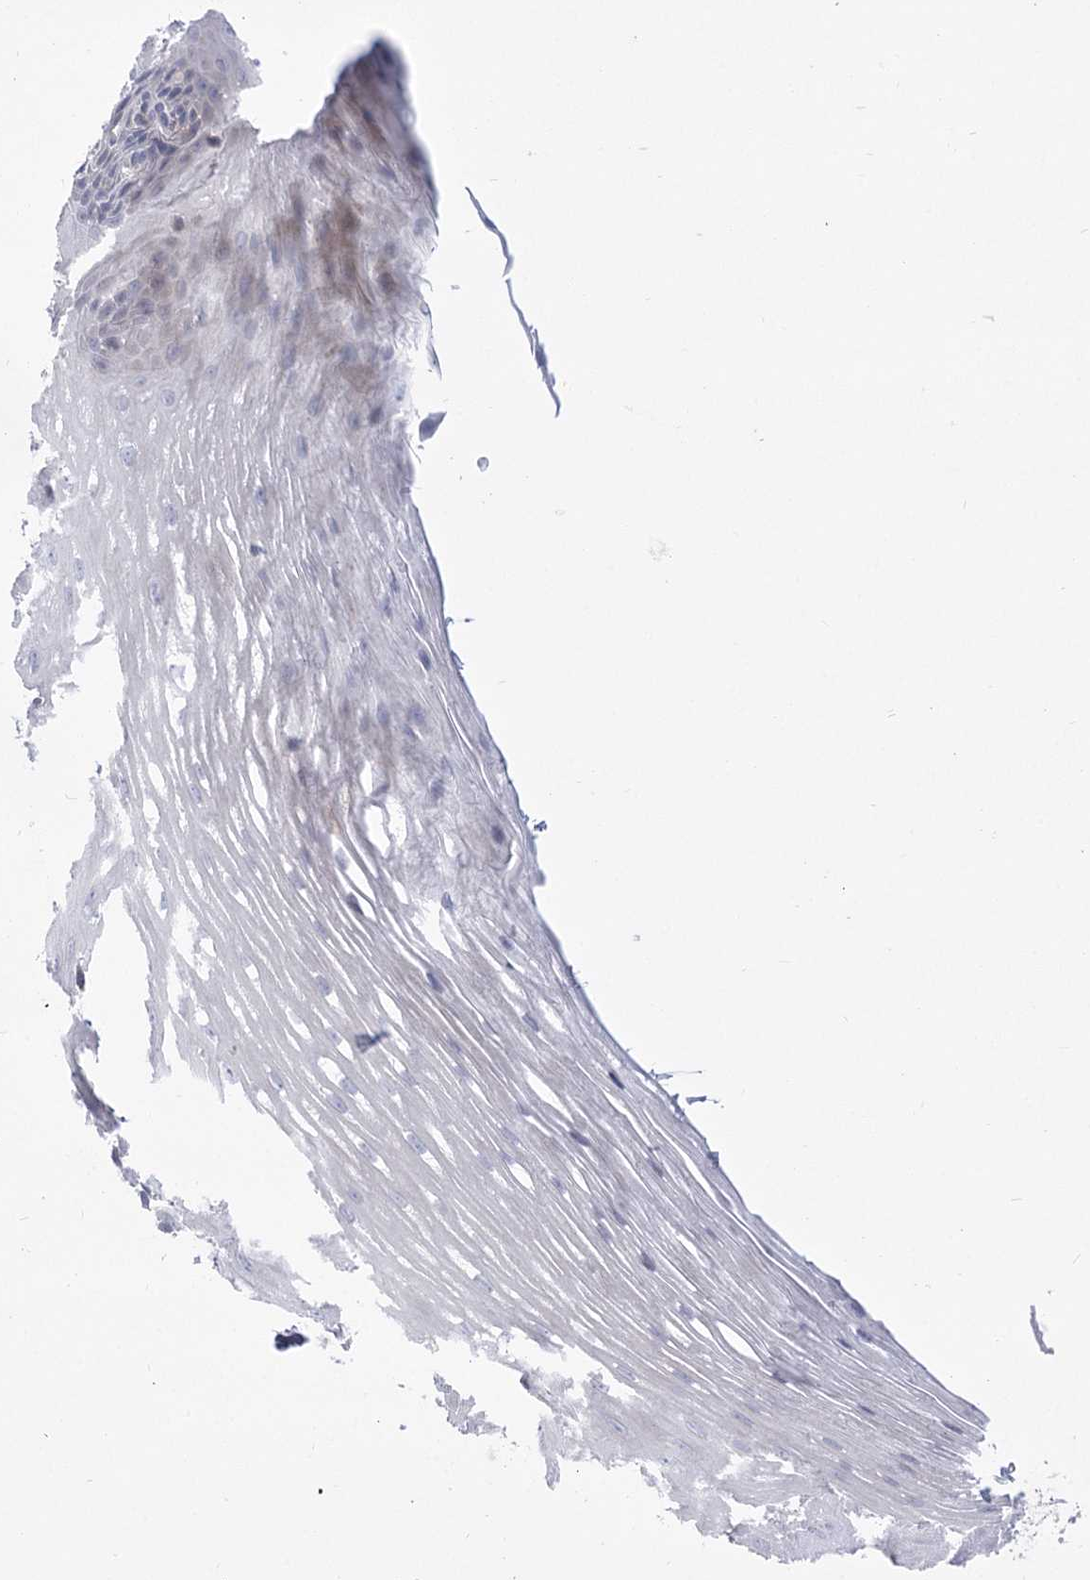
{"staining": {"intensity": "negative", "quantity": "none", "location": "none"}, "tissue": "esophagus", "cell_type": "Squamous epithelial cells", "image_type": "normal", "snomed": [{"axis": "morphology", "description": "Normal tissue, NOS"}, {"axis": "topography", "description": "Esophagus"}], "caption": "IHC histopathology image of benign esophagus: human esophagus stained with DAB (3,3'-diaminobenzidine) displays no significant protein expression in squamous epithelial cells.", "gene": "HELT", "patient": {"sex": "male", "age": 62}}